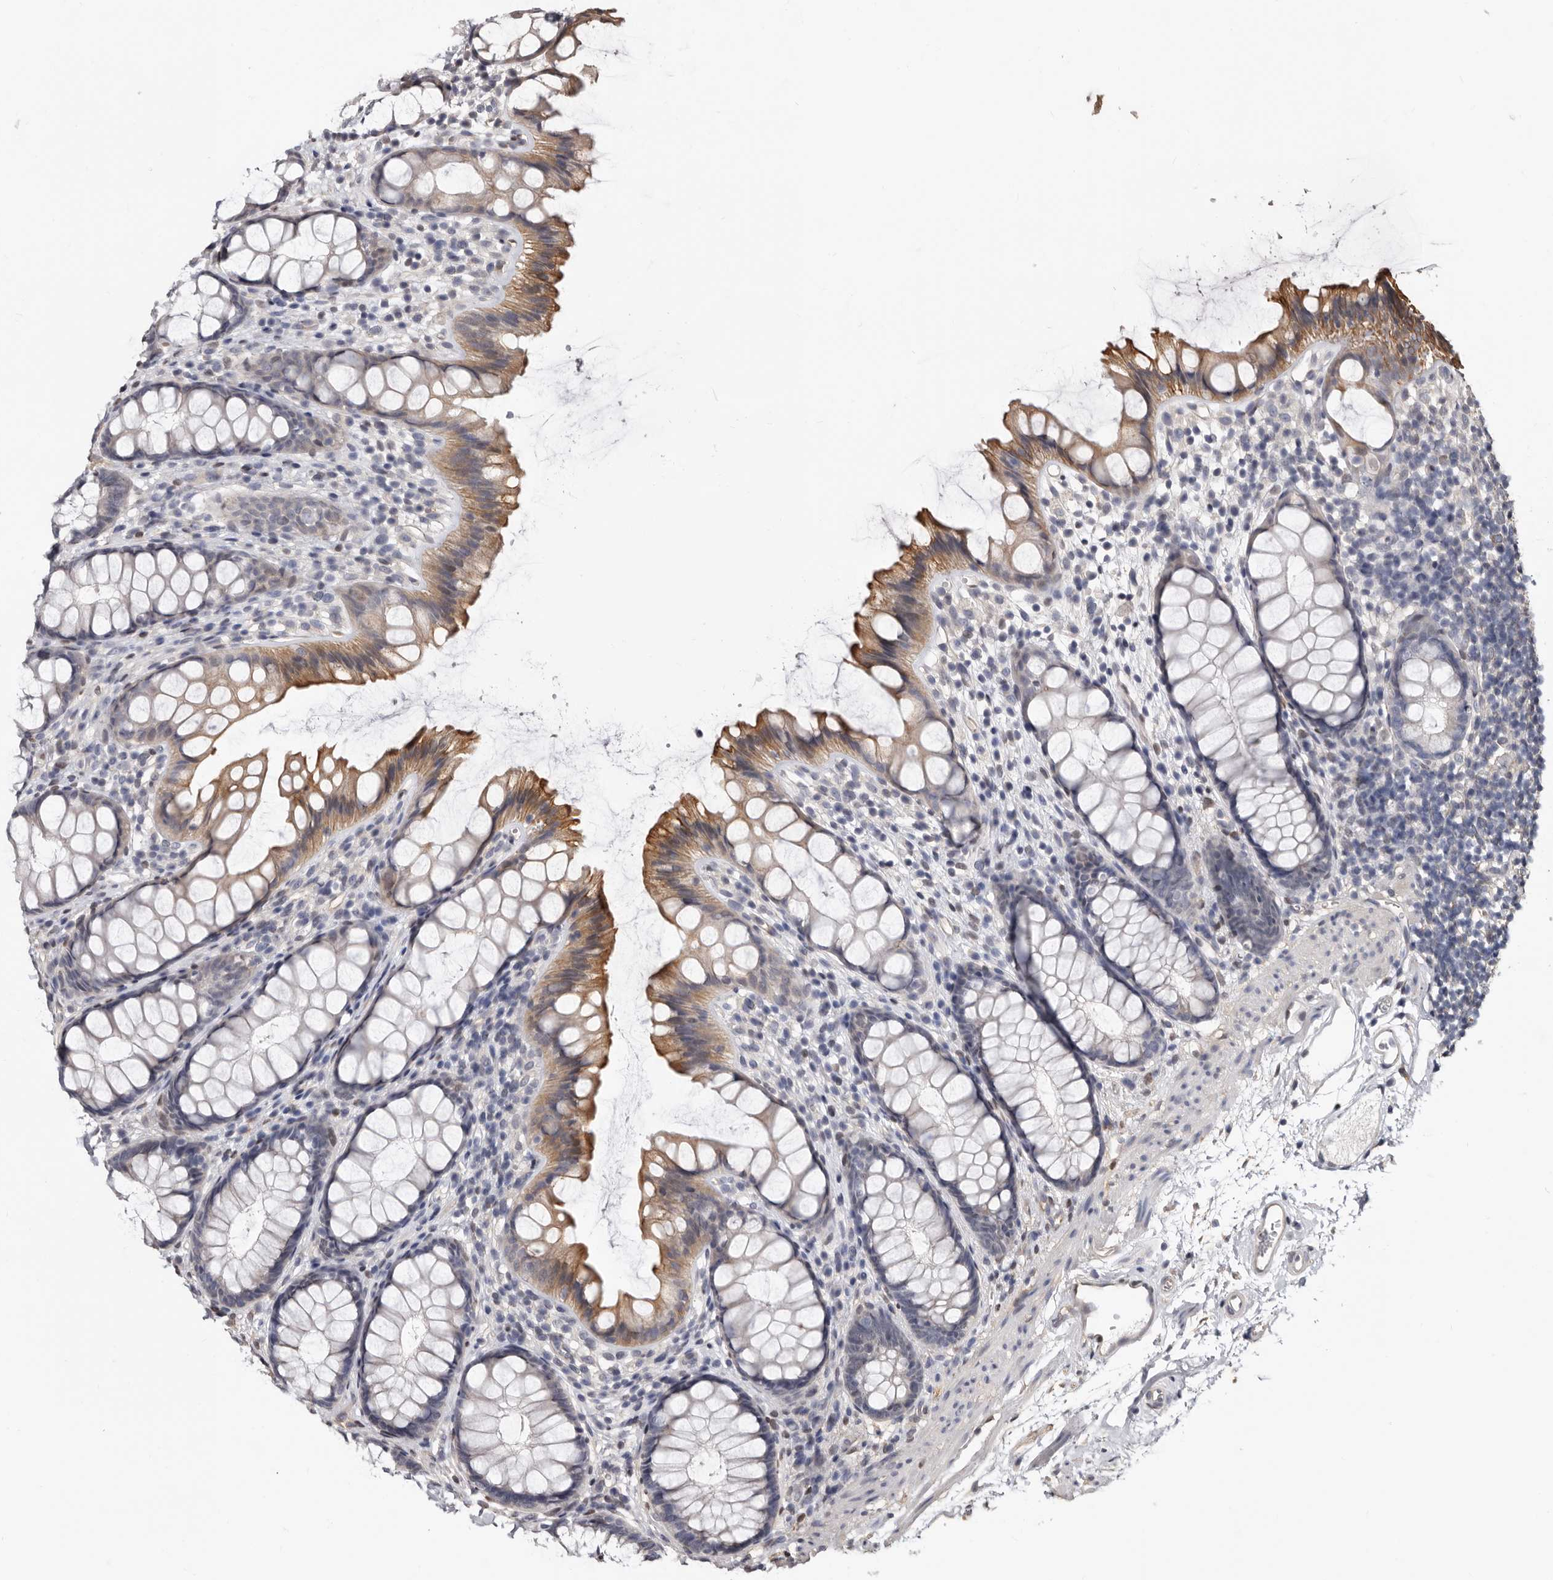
{"staining": {"intensity": "moderate", "quantity": "25%-75%", "location": "cytoplasmic/membranous"}, "tissue": "rectum", "cell_type": "Glandular cells", "image_type": "normal", "snomed": [{"axis": "morphology", "description": "Normal tissue, NOS"}, {"axis": "topography", "description": "Rectum"}], "caption": "A medium amount of moderate cytoplasmic/membranous expression is seen in approximately 25%-75% of glandular cells in benign rectum.", "gene": "KHDRBS2", "patient": {"sex": "female", "age": 65}}